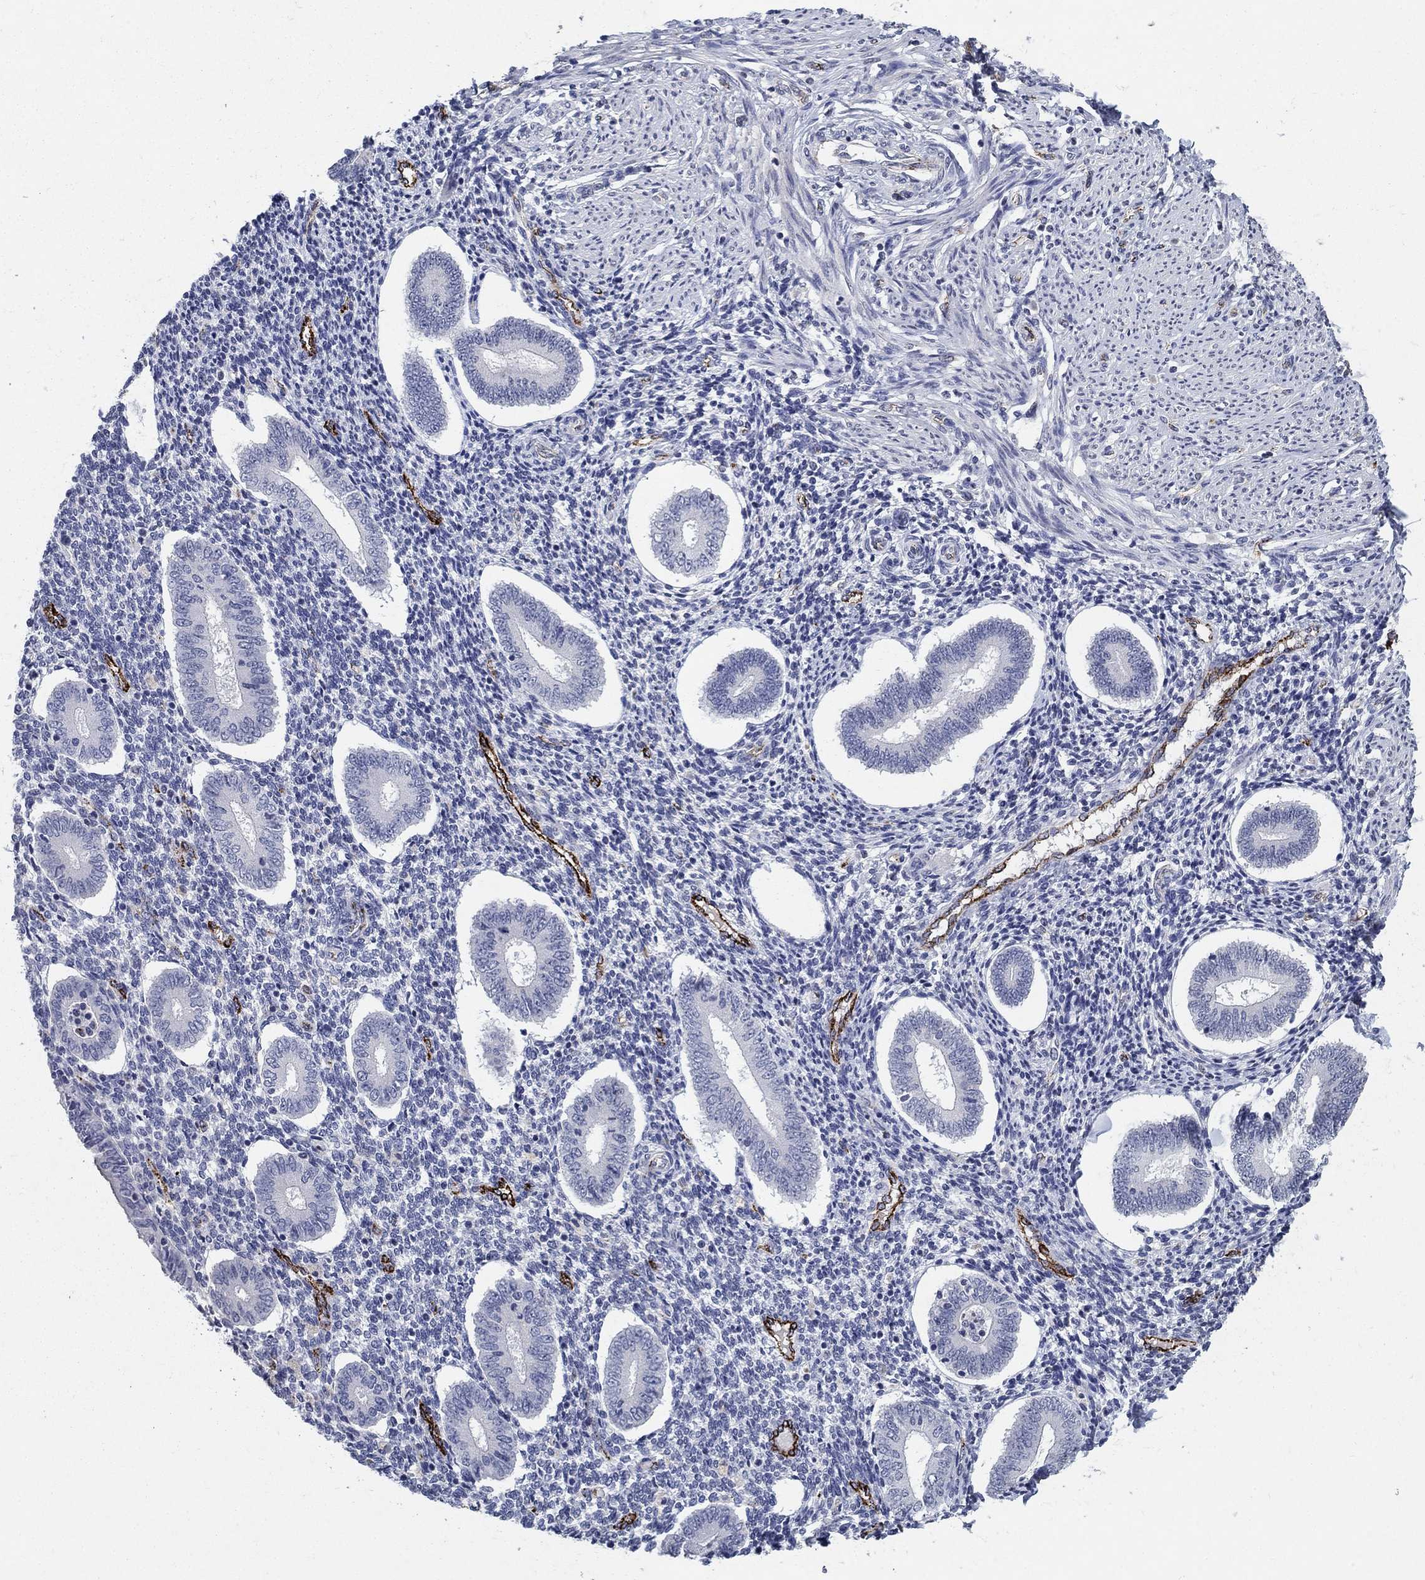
{"staining": {"intensity": "negative", "quantity": "none", "location": "none"}, "tissue": "endometrium", "cell_type": "Cells in endometrial stroma", "image_type": "normal", "snomed": [{"axis": "morphology", "description": "Normal tissue, NOS"}, {"axis": "topography", "description": "Endometrium"}], "caption": "This is a image of immunohistochemistry (IHC) staining of unremarkable endometrium, which shows no staining in cells in endometrial stroma.", "gene": "TINAG", "patient": {"sex": "female", "age": 40}}